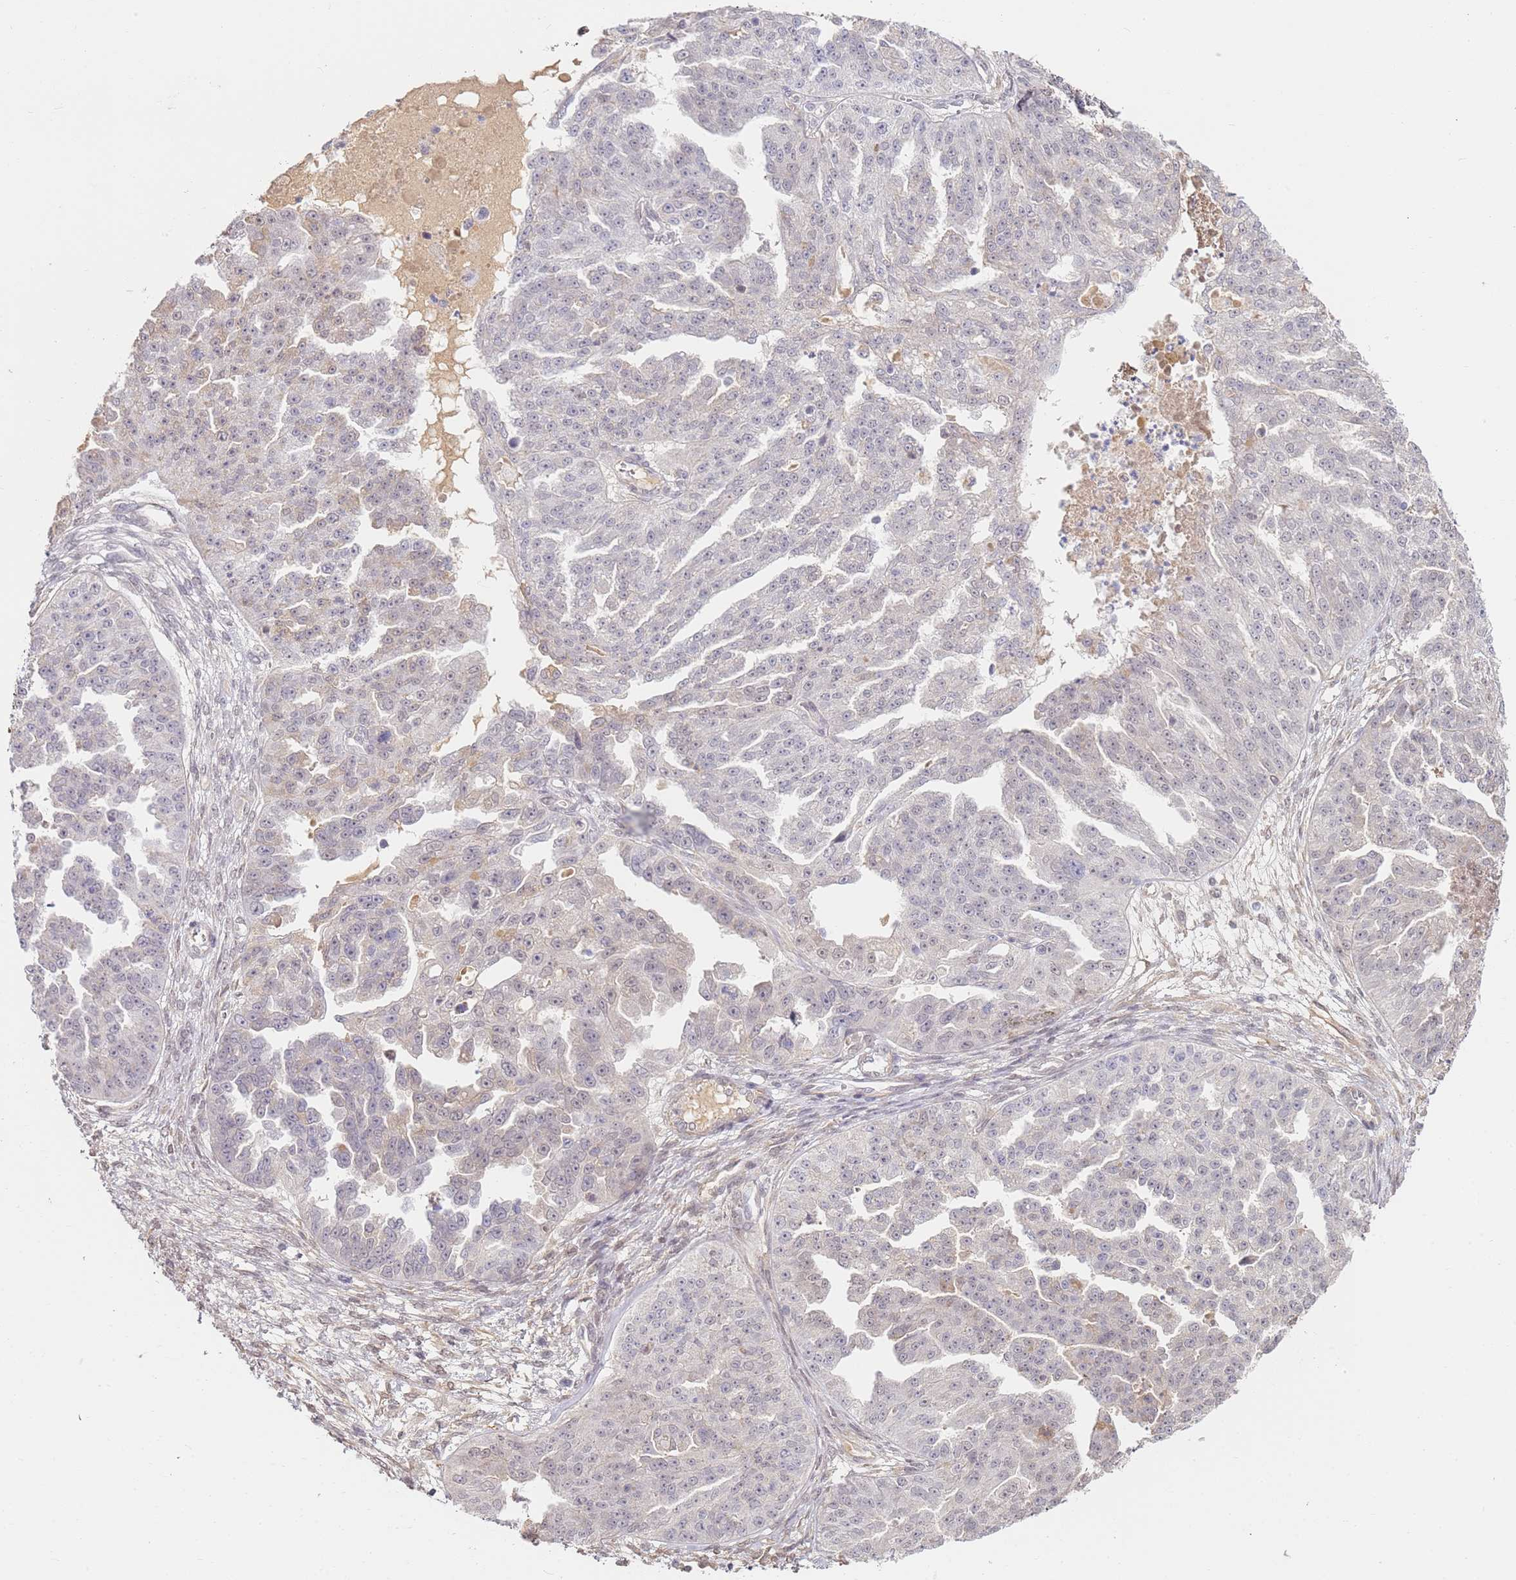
{"staining": {"intensity": "negative", "quantity": "none", "location": "none"}, "tissue": "ovarian cancer", "cell_type": "Tumor cells", "image_type": "cancer", "snomed": [{"axis": "morphology", "description": "Cystadenocarcinoma, serous, NOS"}, {"axis": "topography", "description": "Ovary"}], "caption": "An image of human ovarian serous cystadenocarcinoma is negative for staining in tumor cells.", "gene": "WDR93", "patient": {"sex": "female", "age": 58}}